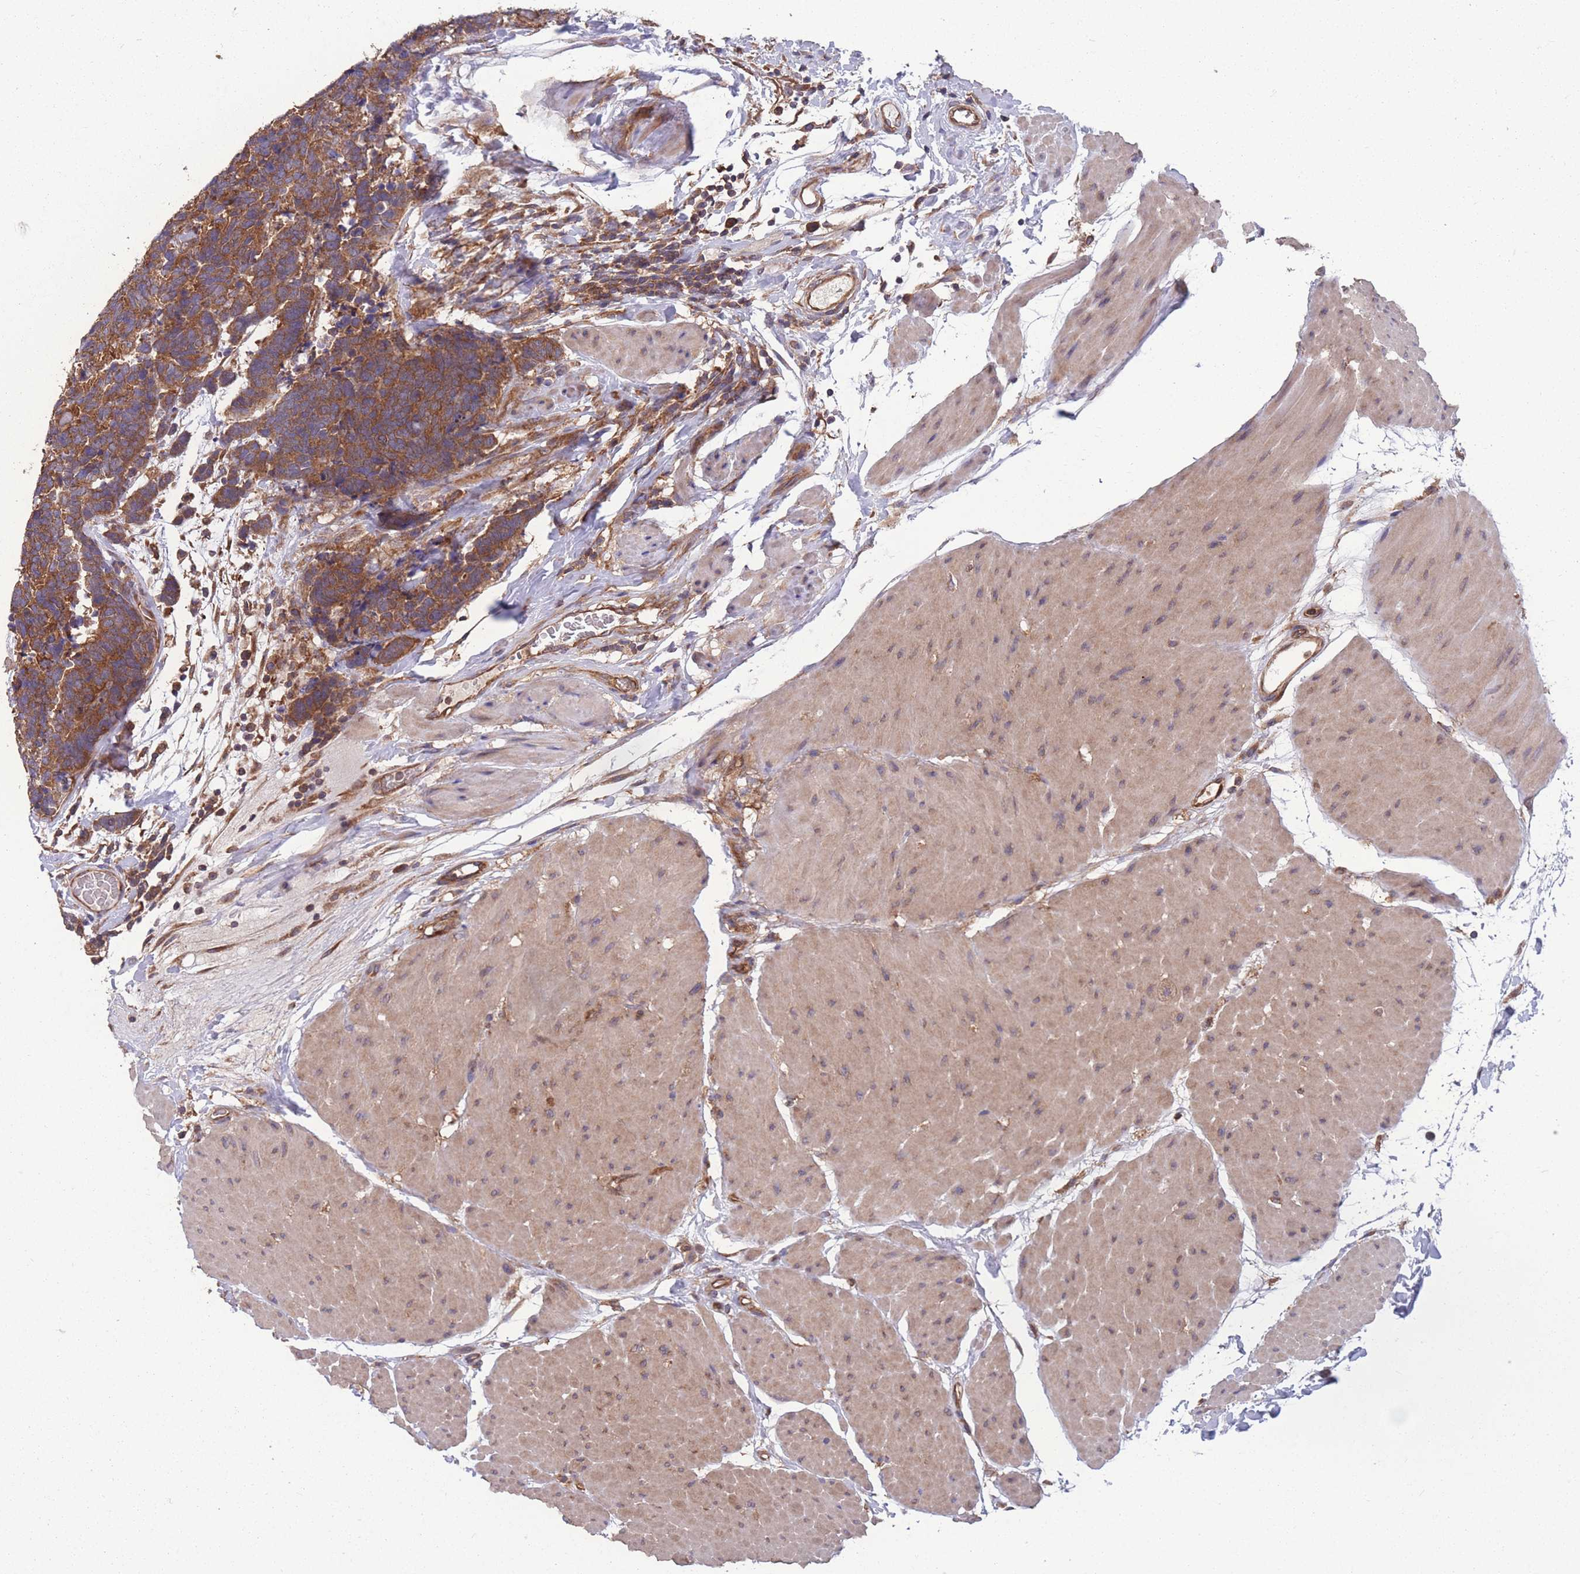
{"staining": {"intensity": "strong", "quantity": ">75%", "location": "cytoplasmic/membranous"}, "tissue": "carcinoid", "cell_type": "Tumor cells", "image_type": "cancer", "snomed": [{"axis": "morphology", "description": "Carcinoma, NOS"}, {"axis": "morphology", "description": "Carcinoid, malignant, NOS"}, {"axis": "topography", "description": "Urinary bladder"}], "caption": "IHC histopathology image of neoplastic tissue: carcinoid (malignant) stained using IHC exhibits high levels of strong protein expression localized specifically in the cytoplasmic/membranous of tumor cells, appearing as a cytoplasmic/membranous brown color.", "gene": "ZPR1", "patient": {"sex": "male", "age": 57}}